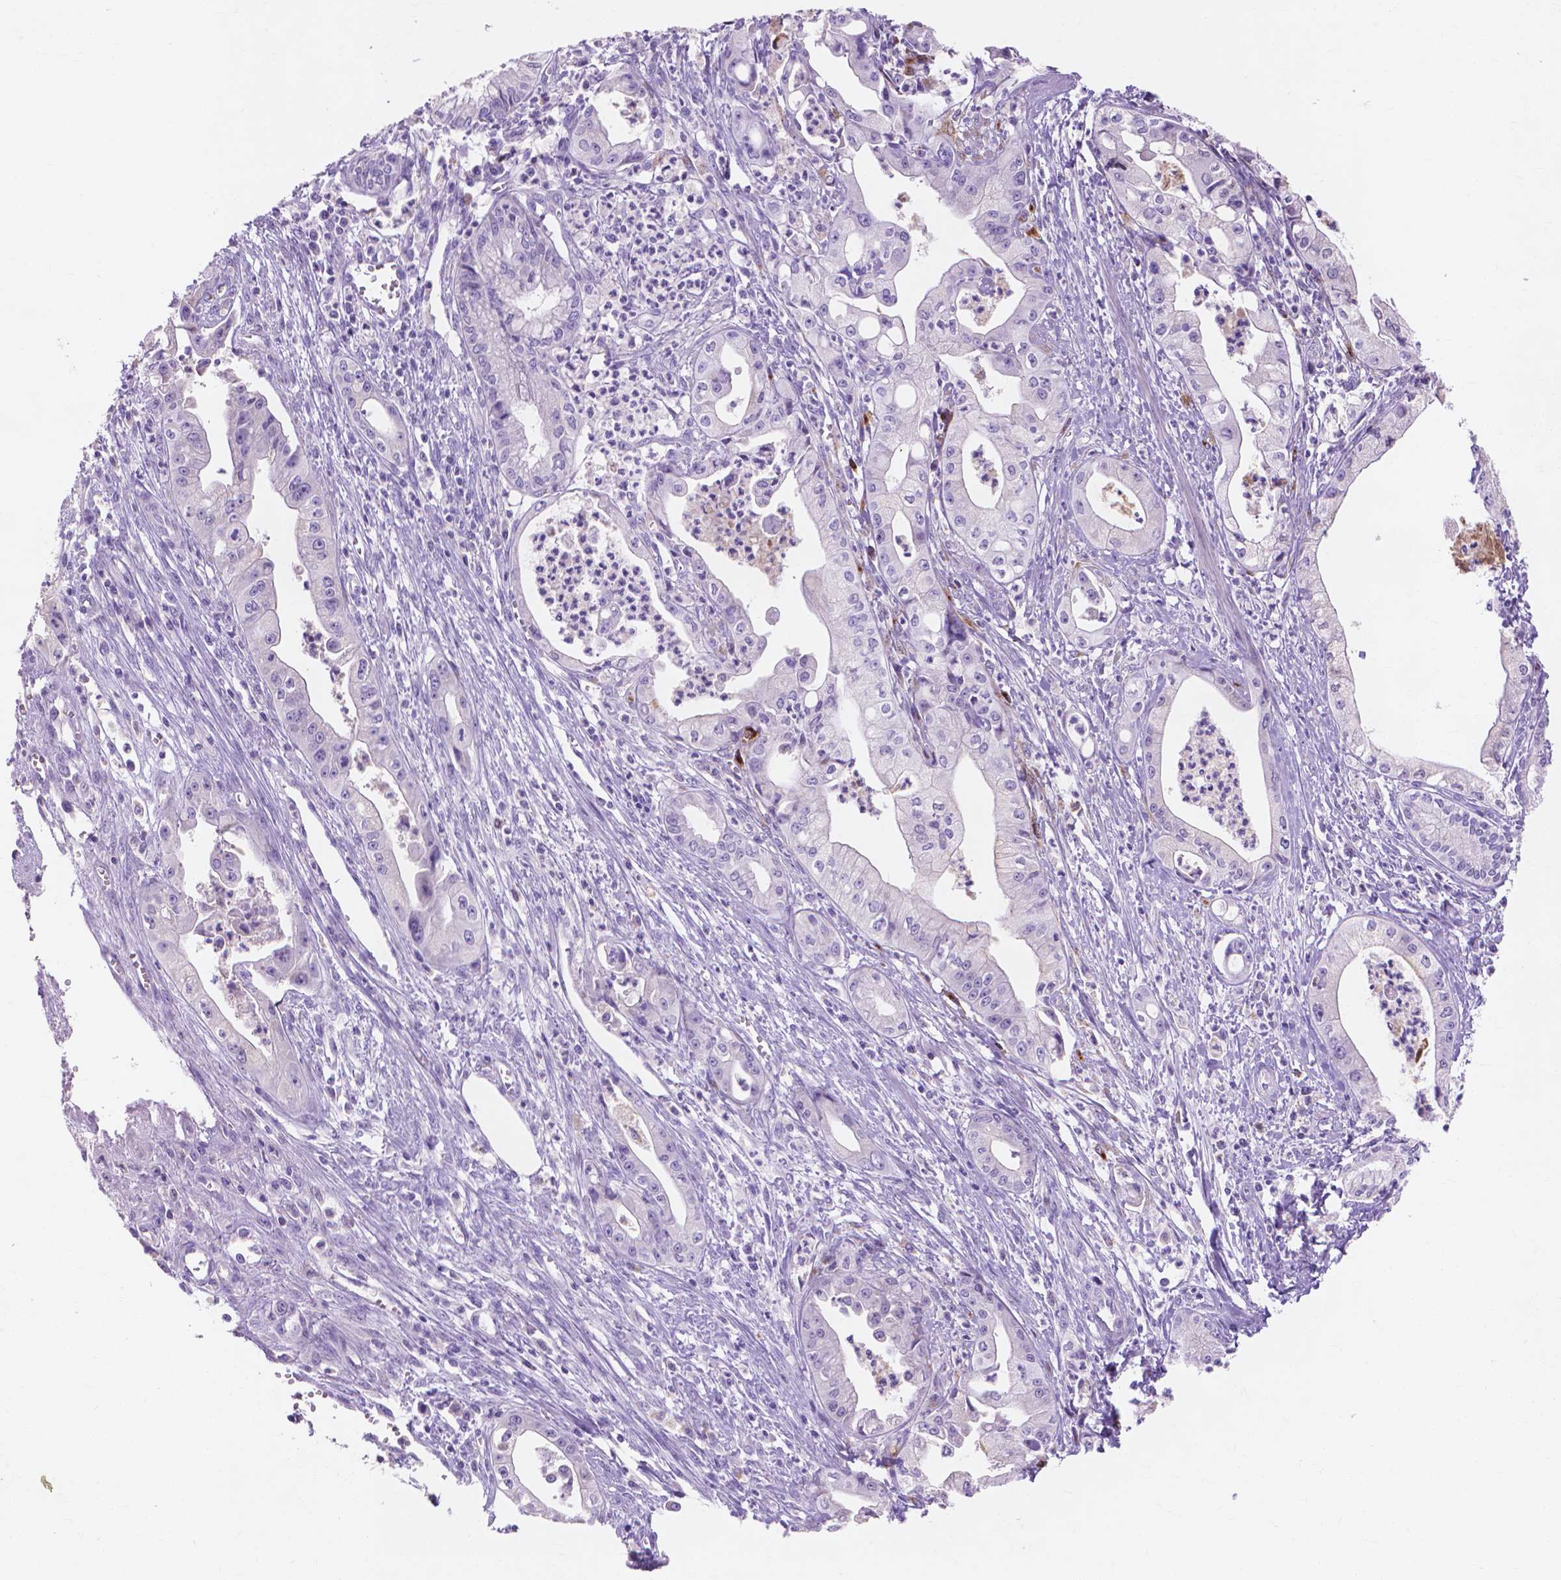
{"staining": {"intensity": "negative", "quantity": "none", "location": "none"}, "tissue": "pancreatic cancer", "cell_type": "Tumor cells", "image_type": "cancer", "snomed": [{"axis": "morphology", "description": "Adenocarcinoma, NOS"}, {"axis": "topography", "description": "Pancreas"}], "caption": "Immunohistochemistry (IHC) photomicrograph of neoplastic tissue: adenocarcinoma (pancreatic) stained with DAB (3,3'-diaminobenzidine) demonstrates no significant protein staining in tumor cells. (Stains: DAB IHC with hematoxylin counter stain, Microscopy: brightfield microscopy at high magnification).", "gene": "MMP11", "patient": {"sex": "female", "age": 65}}